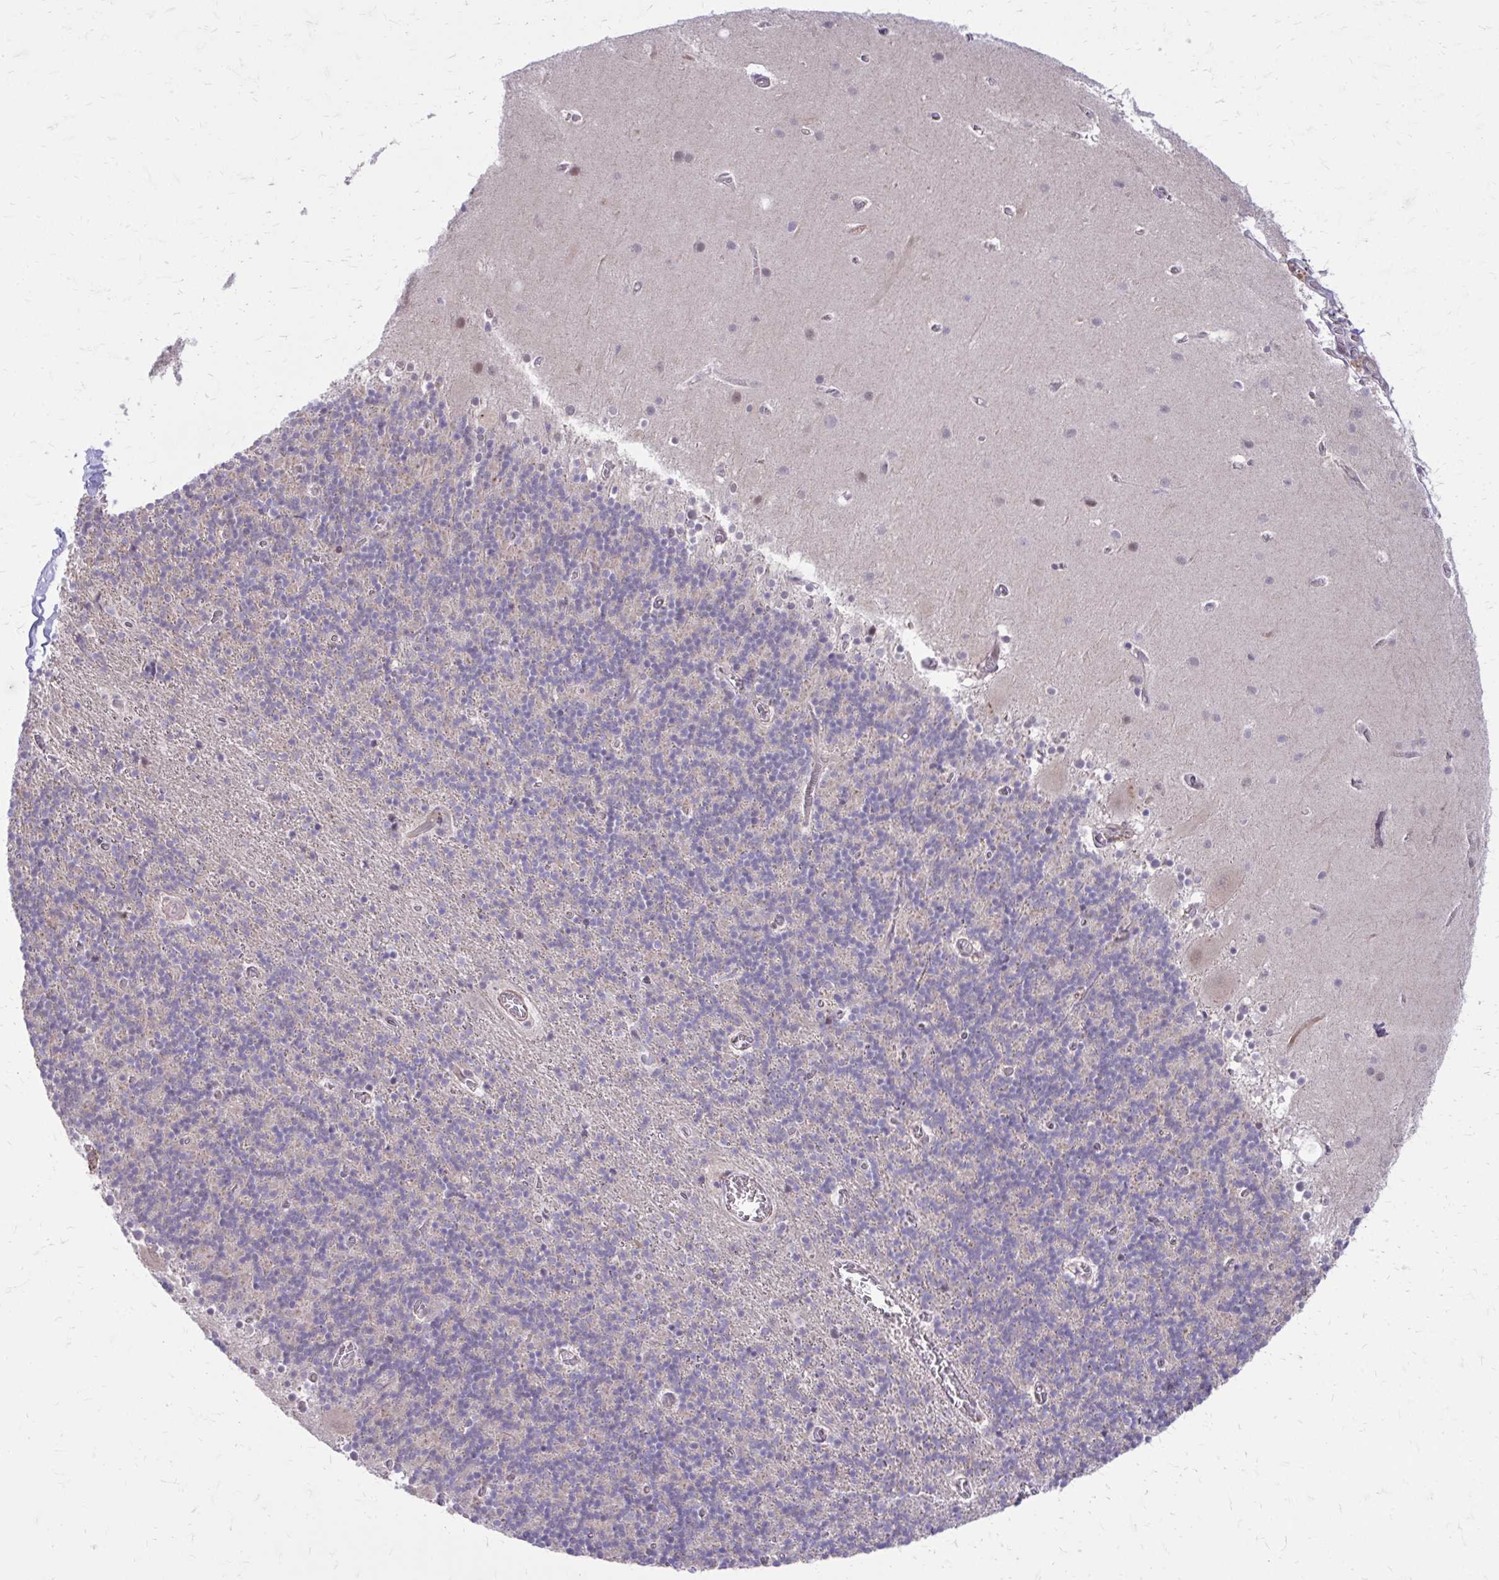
{"staining": {"intensity": "negative", "quantity": "none", "location": "none"}, "tissue": "cerebellum", "cell_type": "Cells in granular layer", "image_type": "normal", "snomed": [{"axis": "morphology", "description": "Normal tissue, NOS"}, {"axis": "topography", "description": "Cerebellum"}], "caption": "A micrograph of human cerebellum is negative for staining in cells in granular layer. (Brightfield microscopy of DAB immunohistochemistry (IHC) at high magnification).", "gene": "ANKRD30B", "patient": {"sex": "male", "age": 70}}